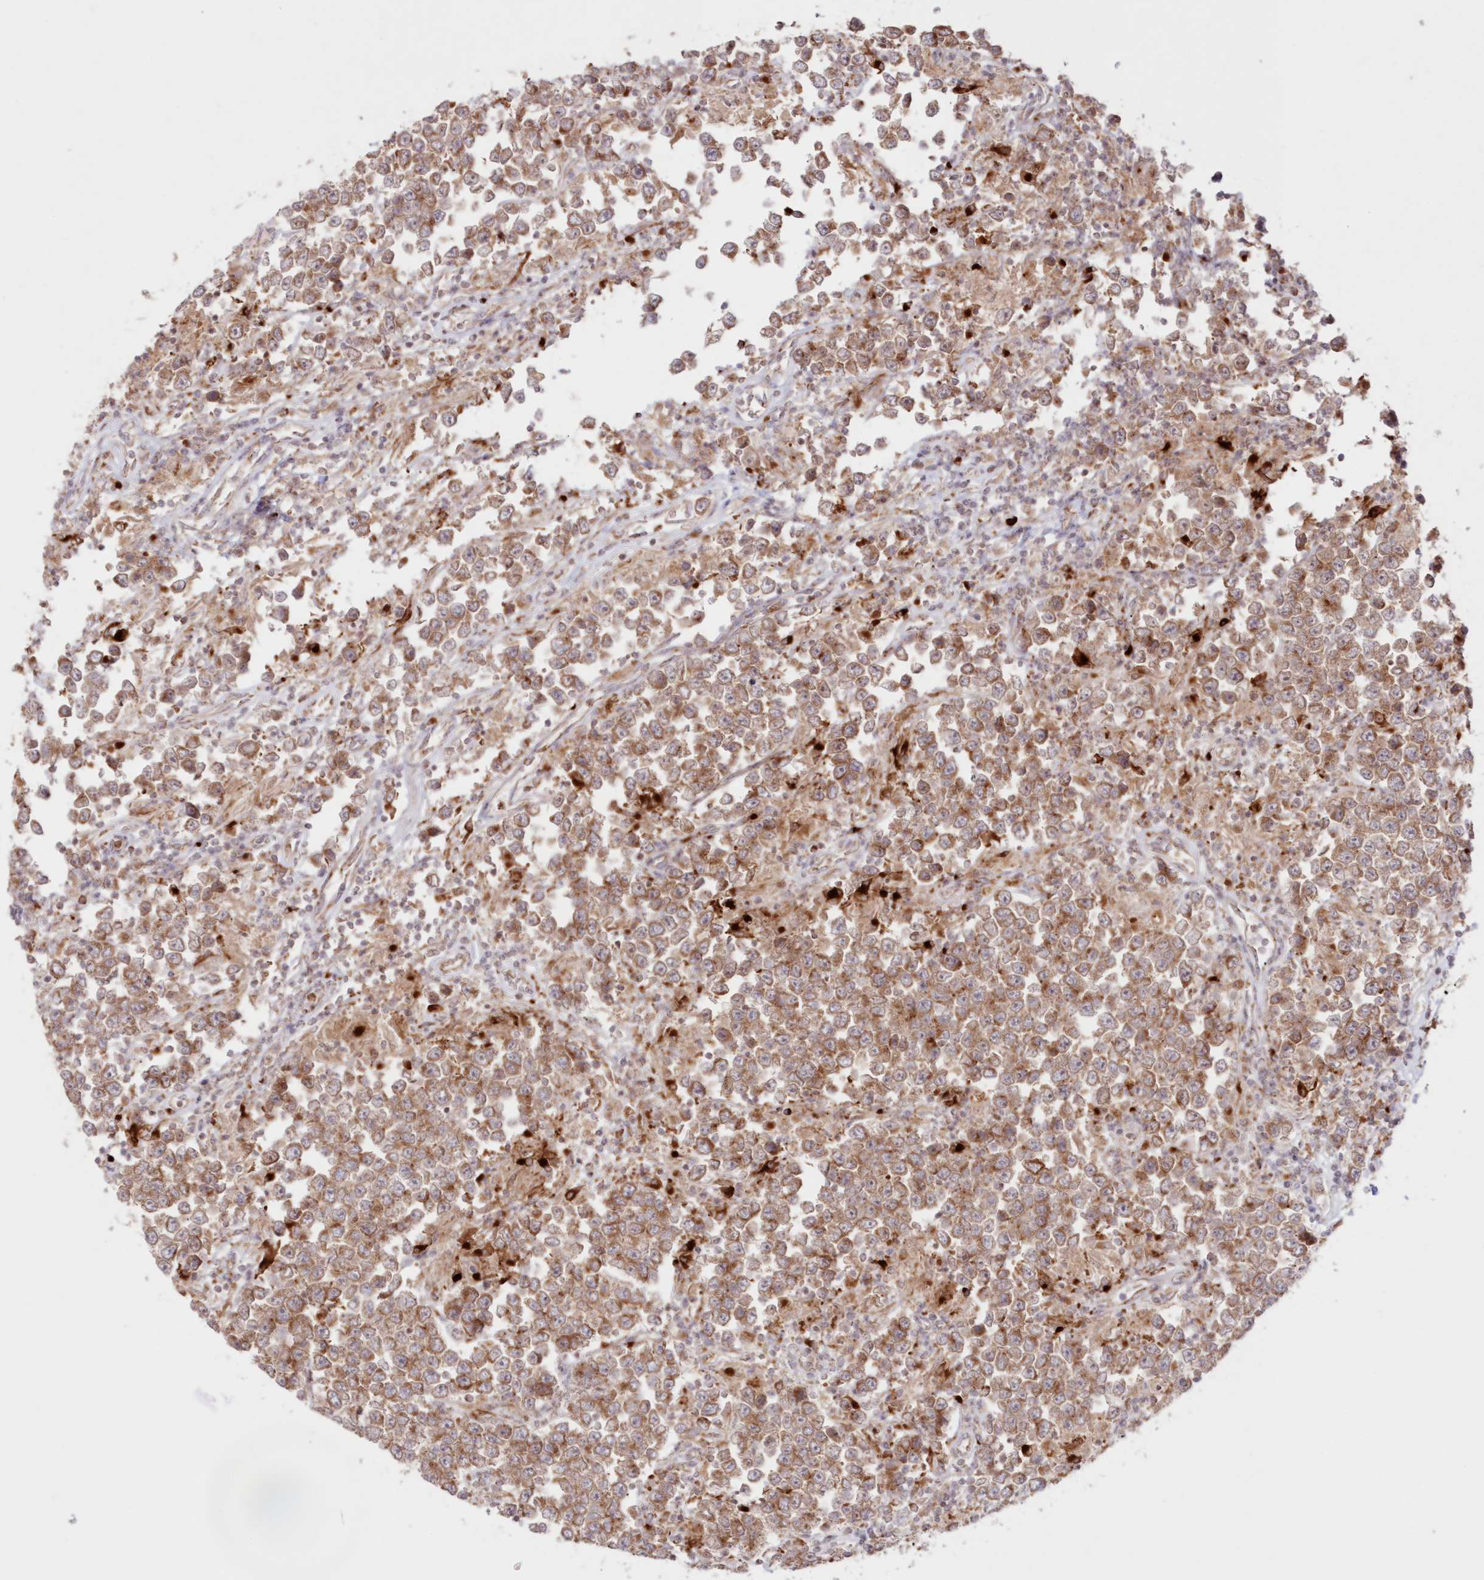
{"staining": {"intensity": "moderate", "quantity": ">75%", "location": "cytoplasmic/membranous"}, "tissue": "testis cancer", "cell_type": "Tumor cells", "image_type": "cancer", "snomed": [{"axis": "morphology", "description": "Normal tissue, NOS"}, {"axis": "morphology", "description": "Urothelial carcinoma, High grade"}, {"axis": "morphology", "description": "Seminoma, NOS"}, {"axis": "morphology", "description": "Carcinoma, Embryonal, NOS"}, {"axis": "topography", "description": "Urinary bladder"}, {"axis": "topography", "description": "Testis"}], "caption": "Protein staining displays moderate cytoplasmic/membranous expression in approximately >75% of tumor cells in testis seminoma. (DAB (3,3'-diaminobenzidine) IHC, brown staining for protein, blue staining for nuclei).", "gene": "ABCC3", "patient": {"sex": "male", "age": 41}}